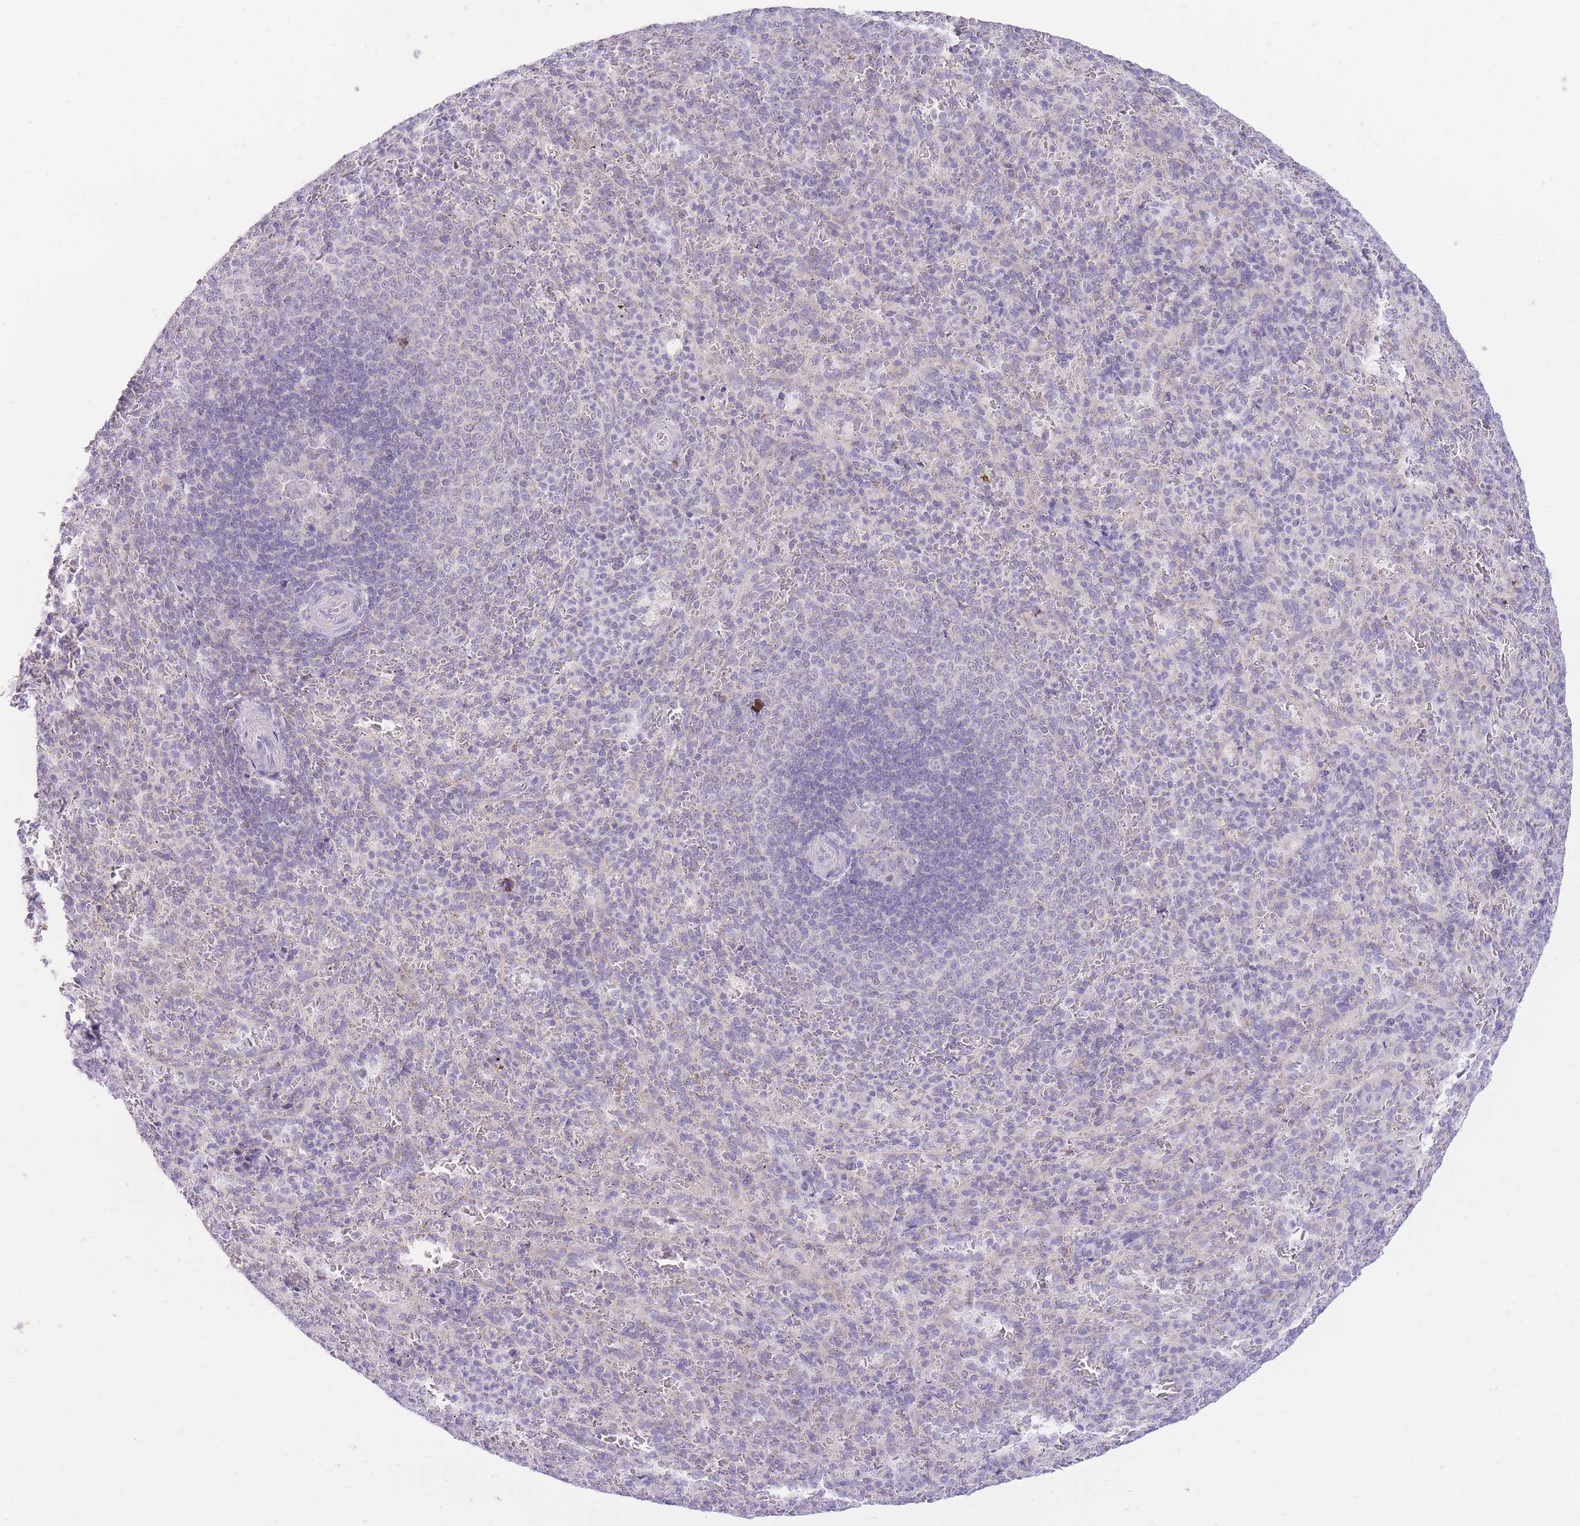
{"staining": {"intensity": "negative", "quantity": "none", "location": "none"}, "tissue": "spleen", "cell_type": "Cells in red pulp", "image_type": "normal", "snomed": [{"axis": "morphology", "description": "Normal tissue, NOS"}, {"axis": "topography", "description": "Spleen"}], "caption": "Immunohistochemistry (IHC) photomicrograph of normal spleen stained for a protein (brown), which demonstrates no positivity in cells in red pulp. (Stains: DAB immunohistochemistry with hematoxylin counter stain, Microscopy: brightfield microscopy at high magnification).", "gene": "DENND2D", "patient": {"sex": "female", "age": 21}}